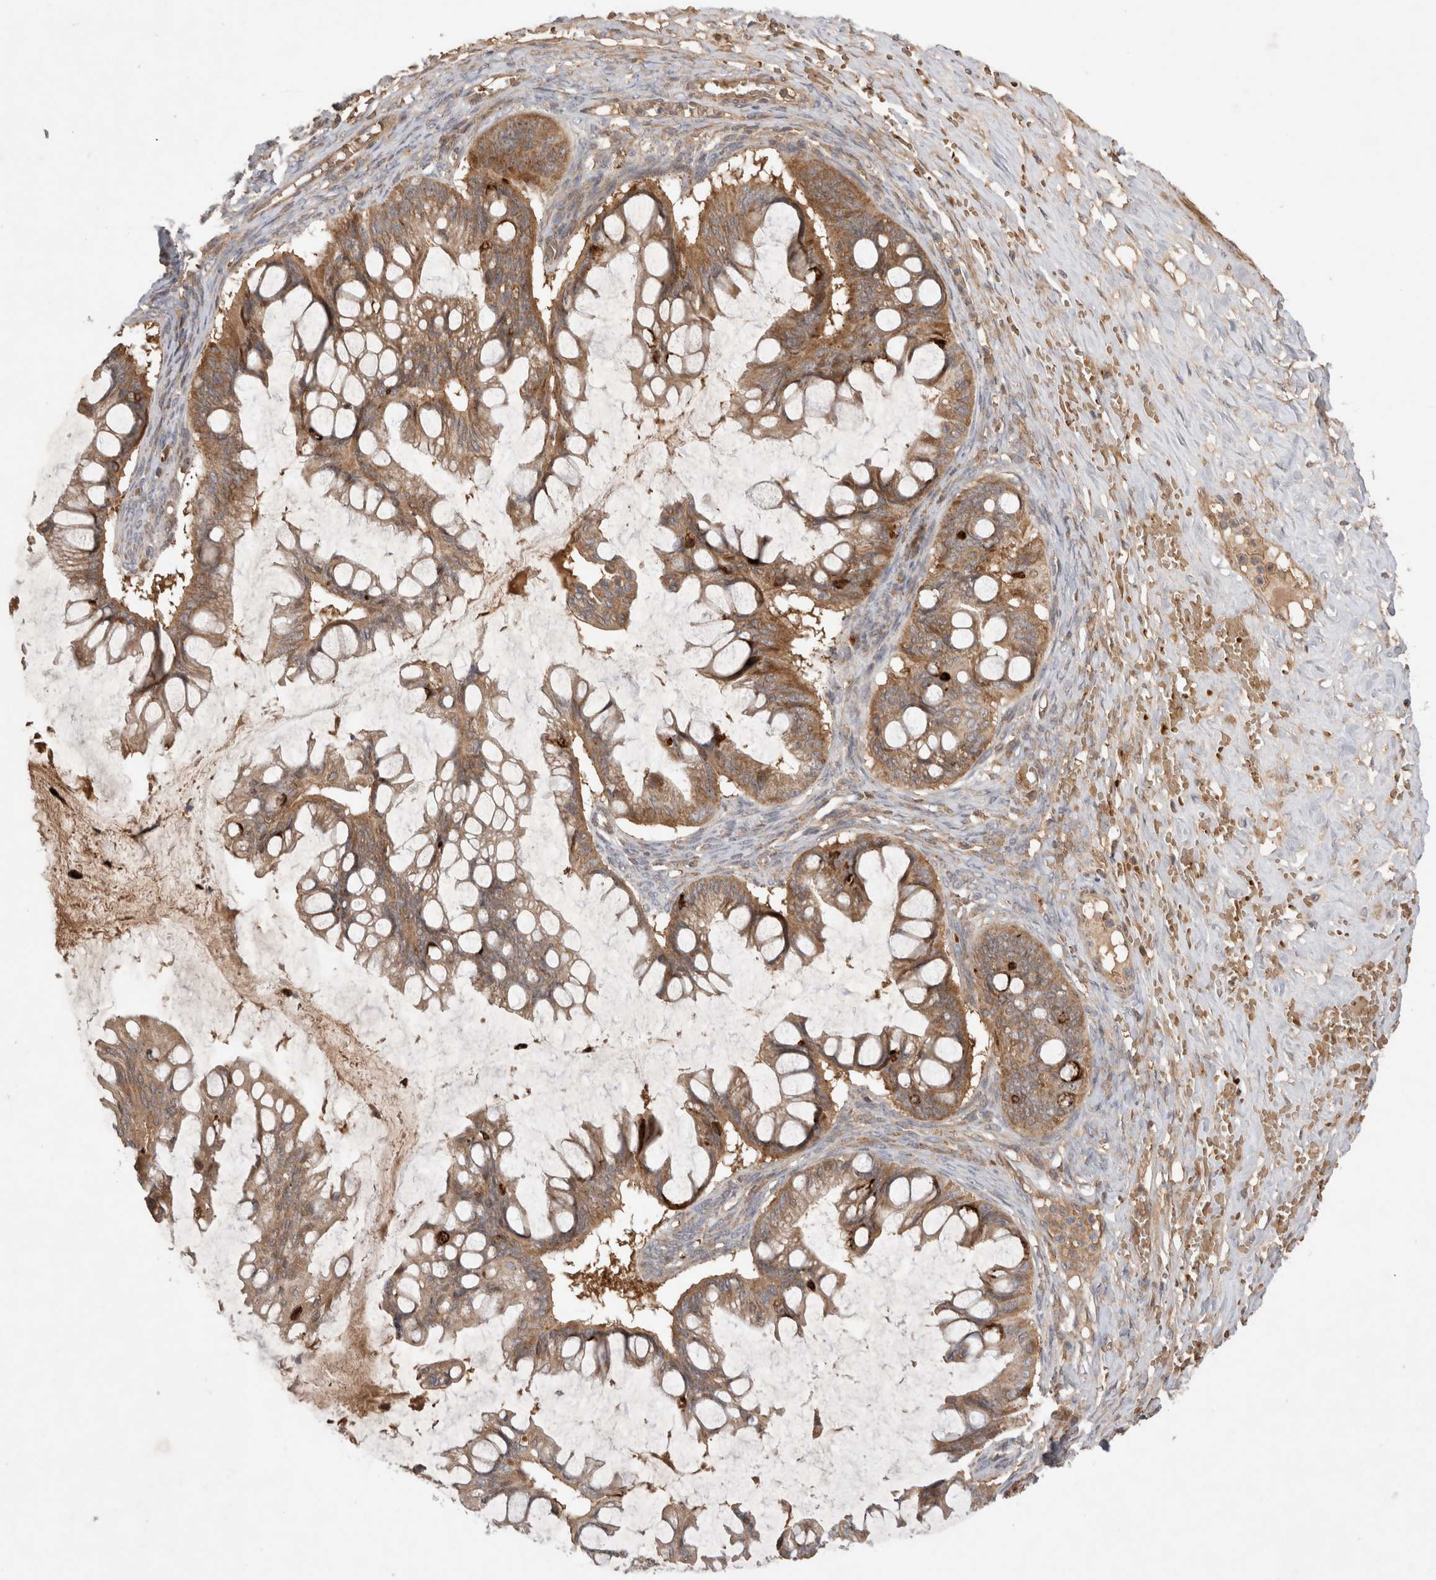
{"staining": {"intensity": "moderate", "quantity": ">75%", "location": "cytoplasmic/membranous"}, "tissue": "ovarian cancer", "cell_type": "Tumor cells", "image_type": "cancer", "snomed": [{"axis": "morphology", "description": "Cystadenocarcinoma, mucinous, NOS"}, {"axis": "topography", "description": "Ovary"}], "caption": "This photomicrograph exhibits IHC staining of mucinous cystadenocarcinoma (ovarian), with medium moderate cytoplasmic/membranous staining in about >75% of tumor cells.", "gene": "FAM221A", "patient": {"sex": "female", "age": 73}}